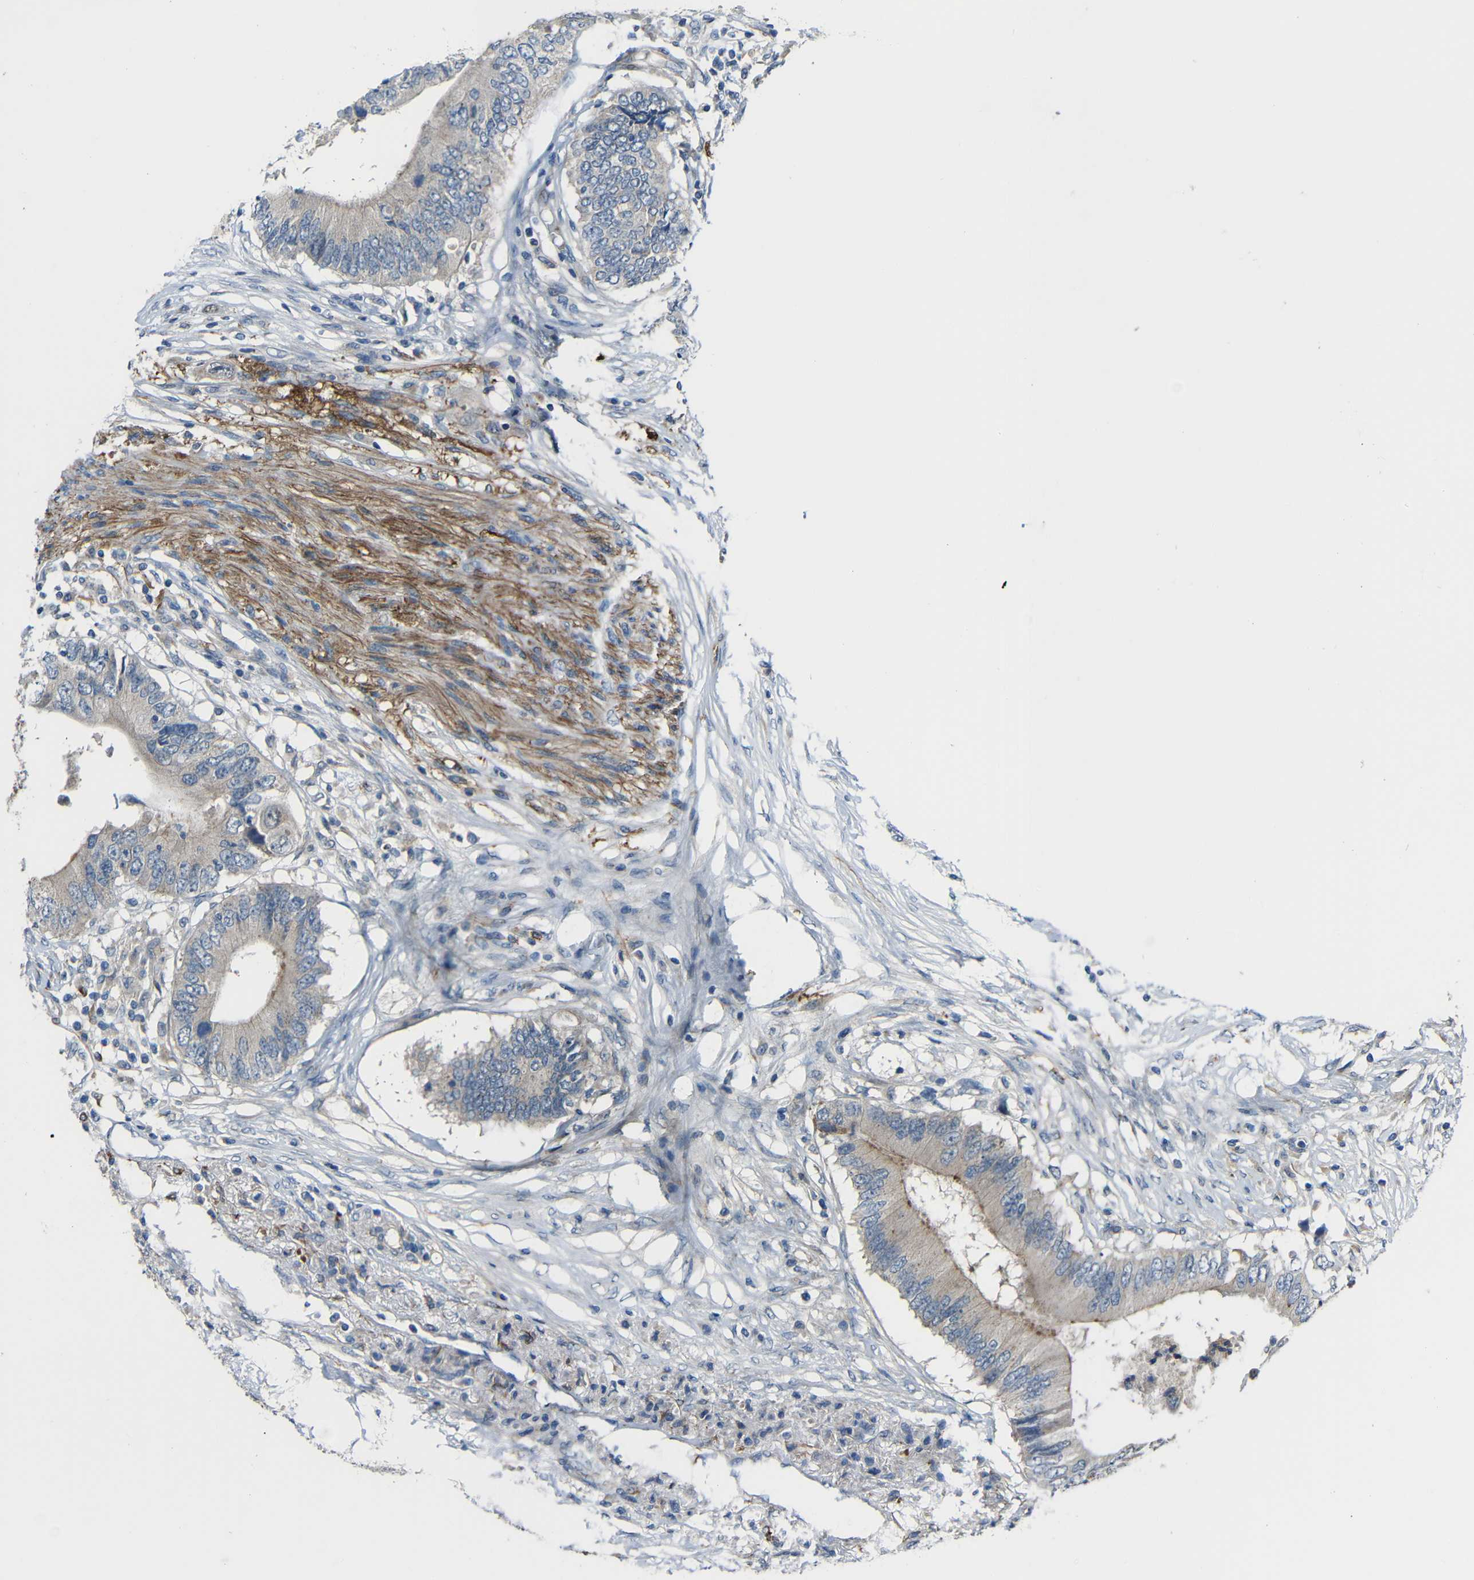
{"staining": {"intensity": "weak", "quantity": ">75%", "location": "cytoplasmic/membranous"}, "tissue": "colorectal cancer", "cell_type": "Tumor cells", "image_type": "cancer", "snomed": [{"axis": "morphology", "description": "Adenocarcinoma, NOS"}, {"axis": "topography", "description": "Colon"}], "caption": "Colorectal cancer tissue shows weak cytoplasmic/membranous positivity in about >75% of tumor cells", "gene": "DCLK1", "patient": {"sex": "male", "age": 71}}